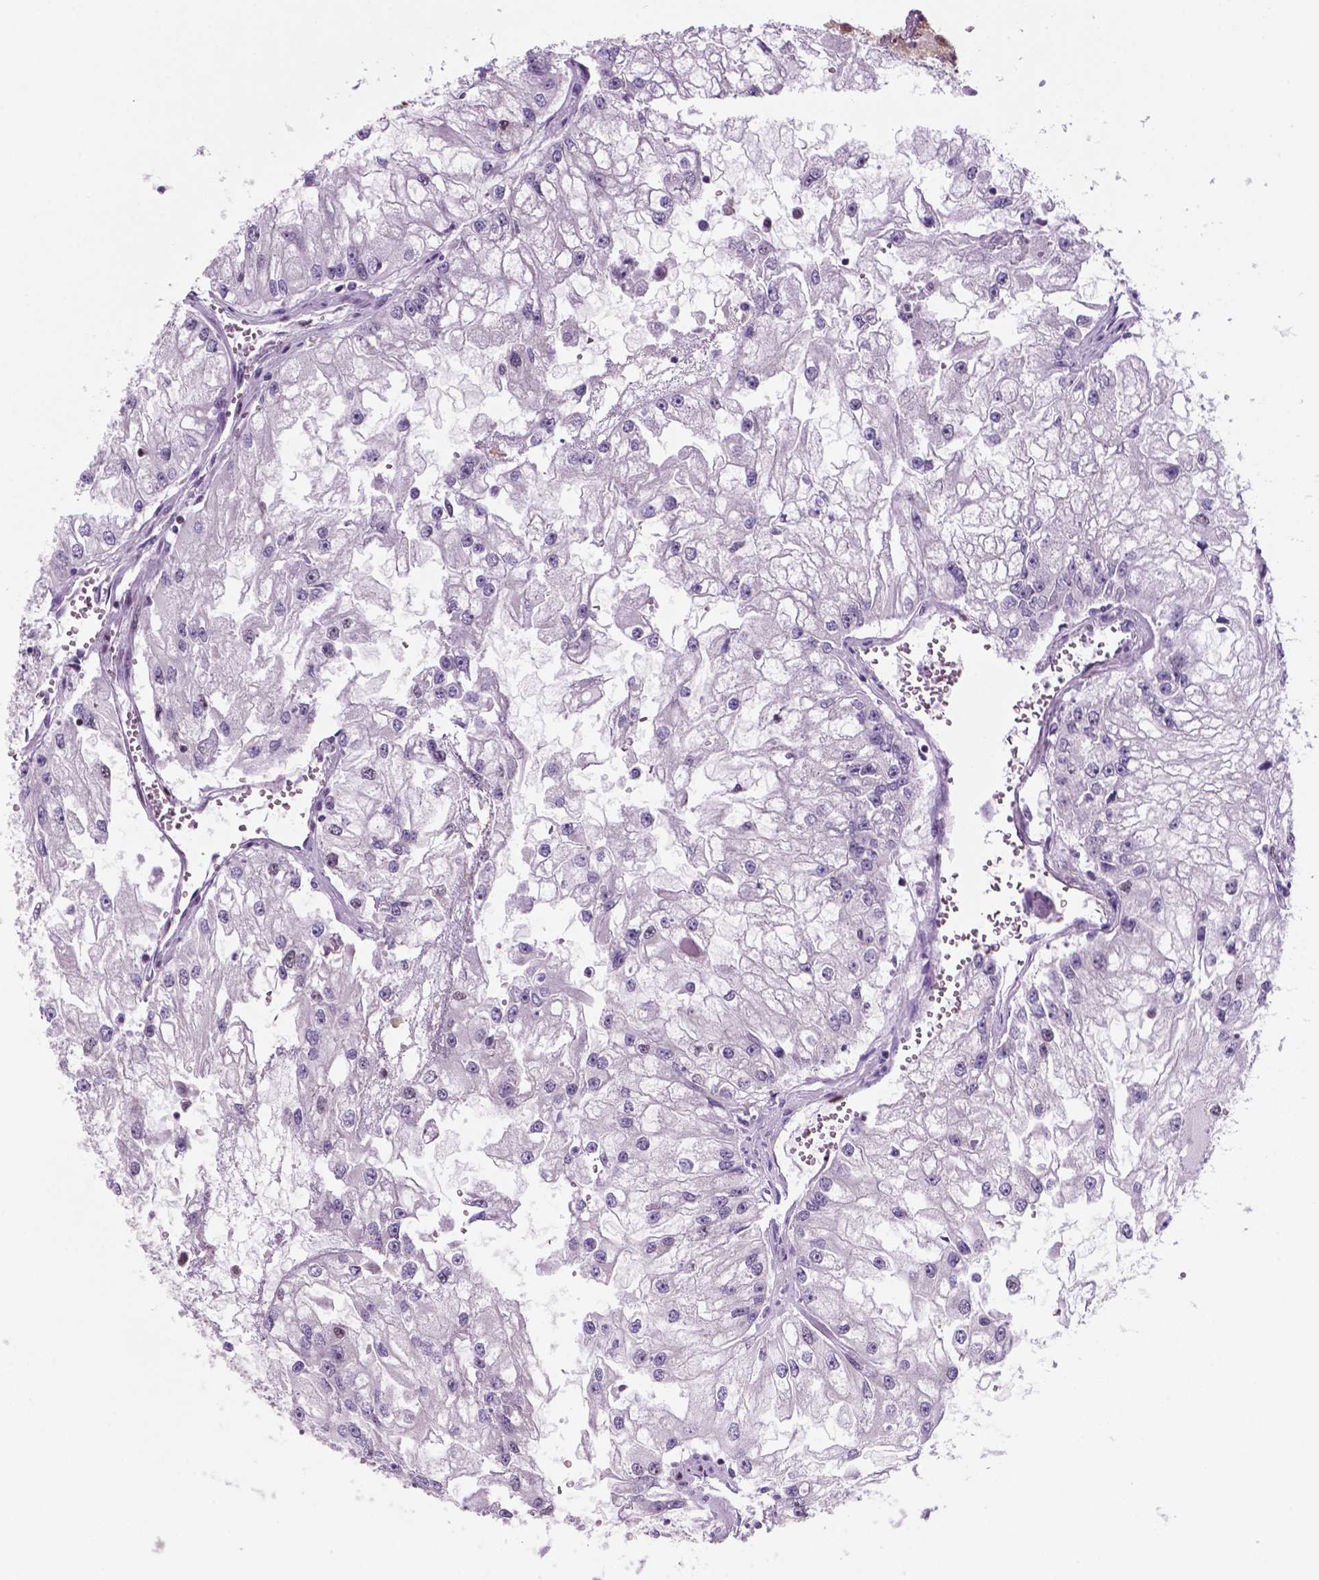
{"staining": {"intensity": "moderate", "quantity": "<25%", "location": "nuclear"}, "tissue": "renal cancer", "cell_type": "Tumor cells", "image_type": "cancer", "snomed": [{"axis": "morphology", "description": "Adenocarcinoma, NOS"}, {"axis": "topography", "description": "Kidney"}], "caption": "Brown immunohistochemical staining in human renal cancer (adenocarcinoma) shows moderate nuclear staining in about <25% of tumor cells. (DAB = brown stain, brightfield microscopy at high magnification).", "gene": "NCAPH2", "patient": {"sex": "male", "age": 59}}